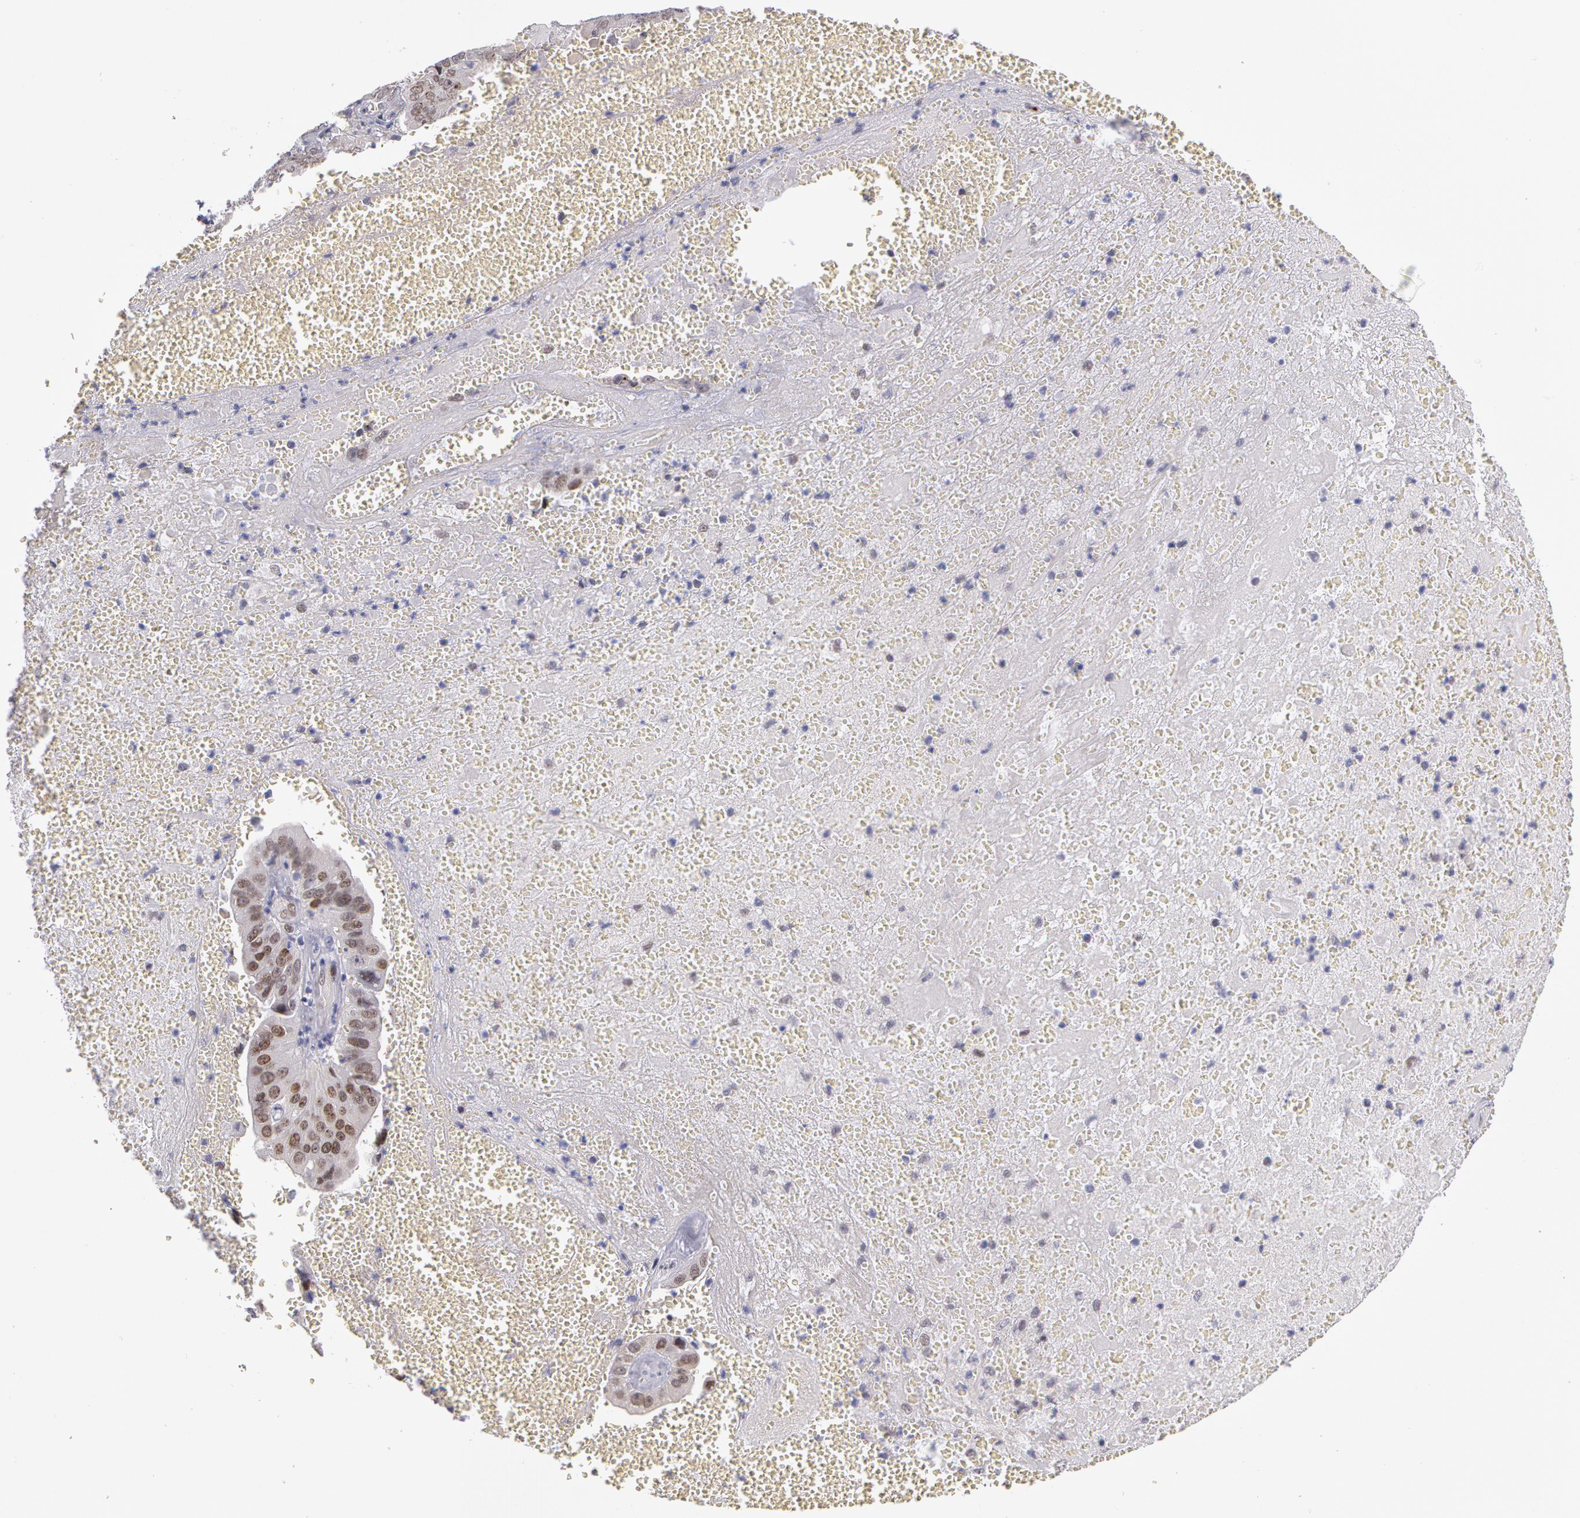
{"staining": {"intensity": "weak", "quantity": "25%-75%", "location": "nuclear"}, "tissue": "liver cancer", "cell_type": "Tumor cells", "image_type": "cancer", "snomed": [{"axis": "morphology", "description": "Cholangiocarcinoma"}, {"axis": "topography", "description": "Liver"}], "caption": "Tumor cells exhibit low levels of weak nuclear staining in about 25%-75% of cells in liver cholangiocarcinoma. (IHC, brightfield microscopy, high magnification).", "gene": "PRICKLE1", "patient": {"sex": "female", "age": 79}}